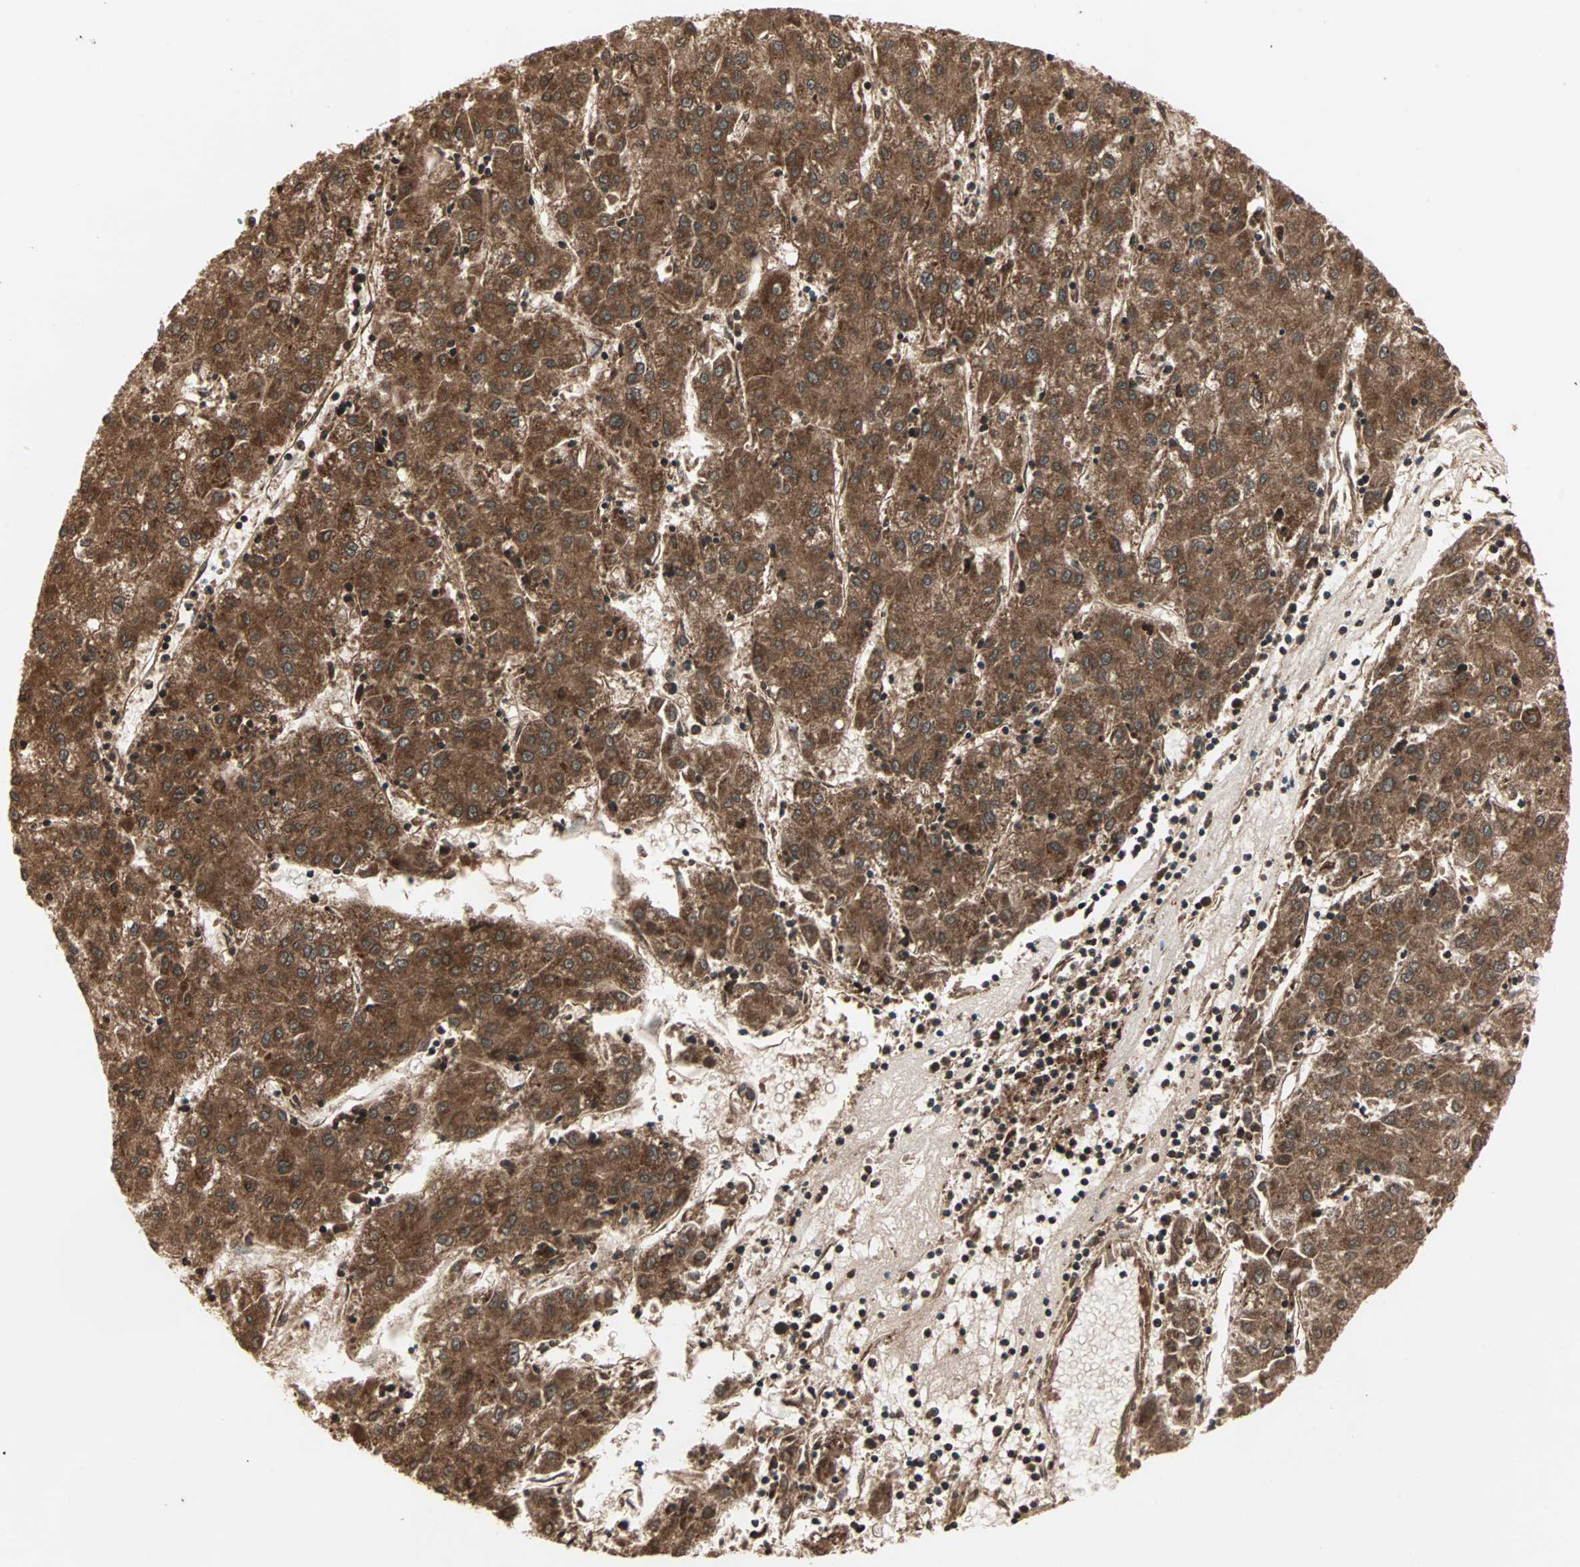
{"staining": {"intensity": "strong", "quantity": ">75%", "location": "cytoplasmic/membranous"}, "tissue": "liver cancer", "cell_type": "Tumor cells", "image_type": "cancer", "snomed": [{"axis": "morphology", "description": "Carcinoma, Hepatocellular, NOS"}, {"axis": "topography", "description": "Liver"}], "caption": "A high amount of strong cytoplasmic/membranous positivity is present in about >75% of tumor cells in liver hepatocellular carcinoma tissue. The protein of interest is shown in brown color, while the nuclei are stained blue.", "gene": "RFFL", "patient": {"sex": "male", "age": 72}}